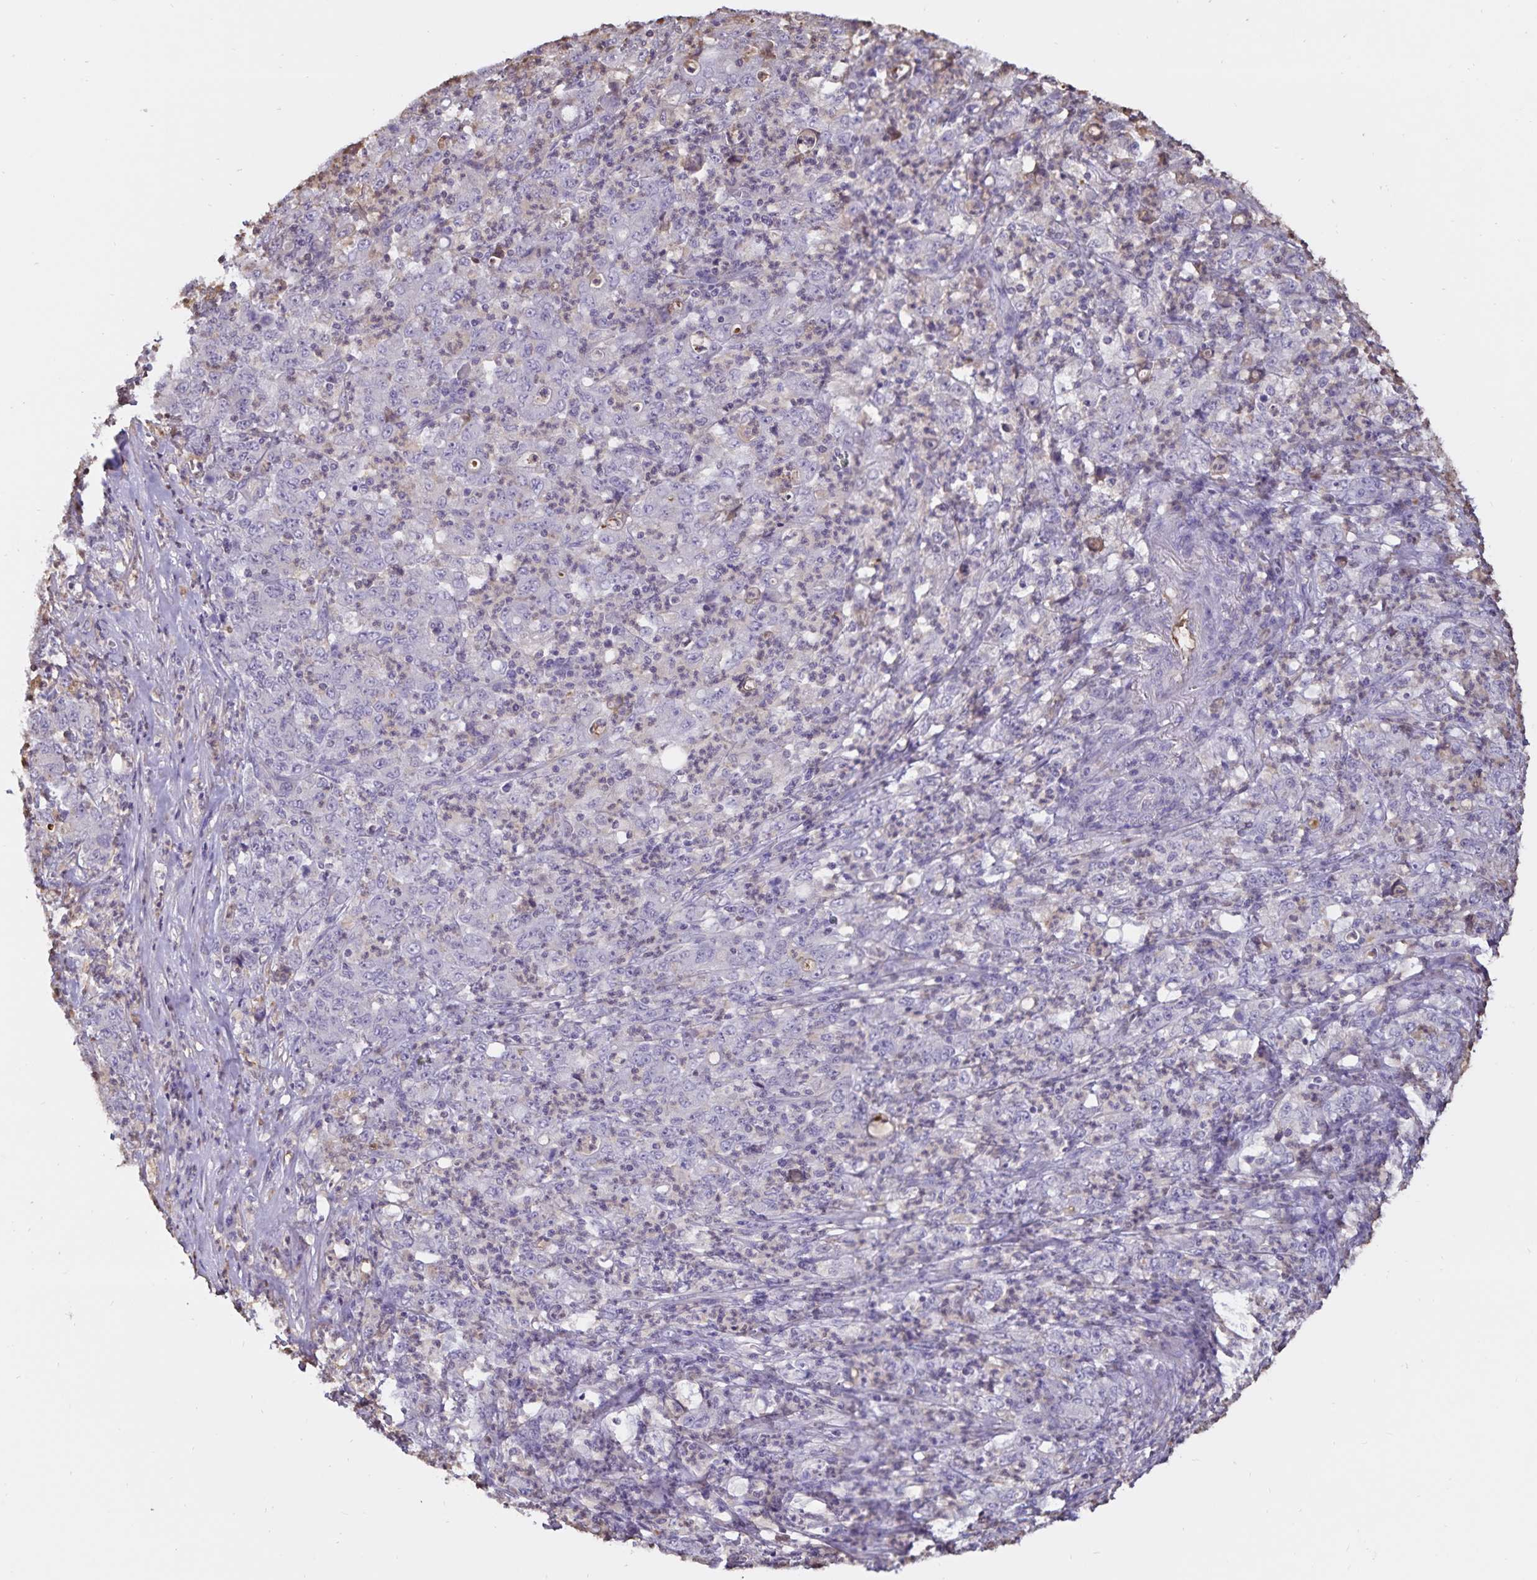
{"staining": {"intensity": "negative", "quantity": "none", "location": "none"}, "tissue": "stomach cancer", "cell_type": "Tumor cells", "image_type": "cancer", "snomed": [{"axis": "morphology", "description": "Adenocarcinoma, NOS"}, {"axis": "topography", "description": "Stomach, lower"}], "caption": "Immunohistochemistry (IHC) micrograph of neoplastic tissue: stomach adenocarcinoma stained with DAB reveals no significant protein positivity in tumor cells.", "gene": "FGG", "patient": {"sex": "female", "age": 71}}